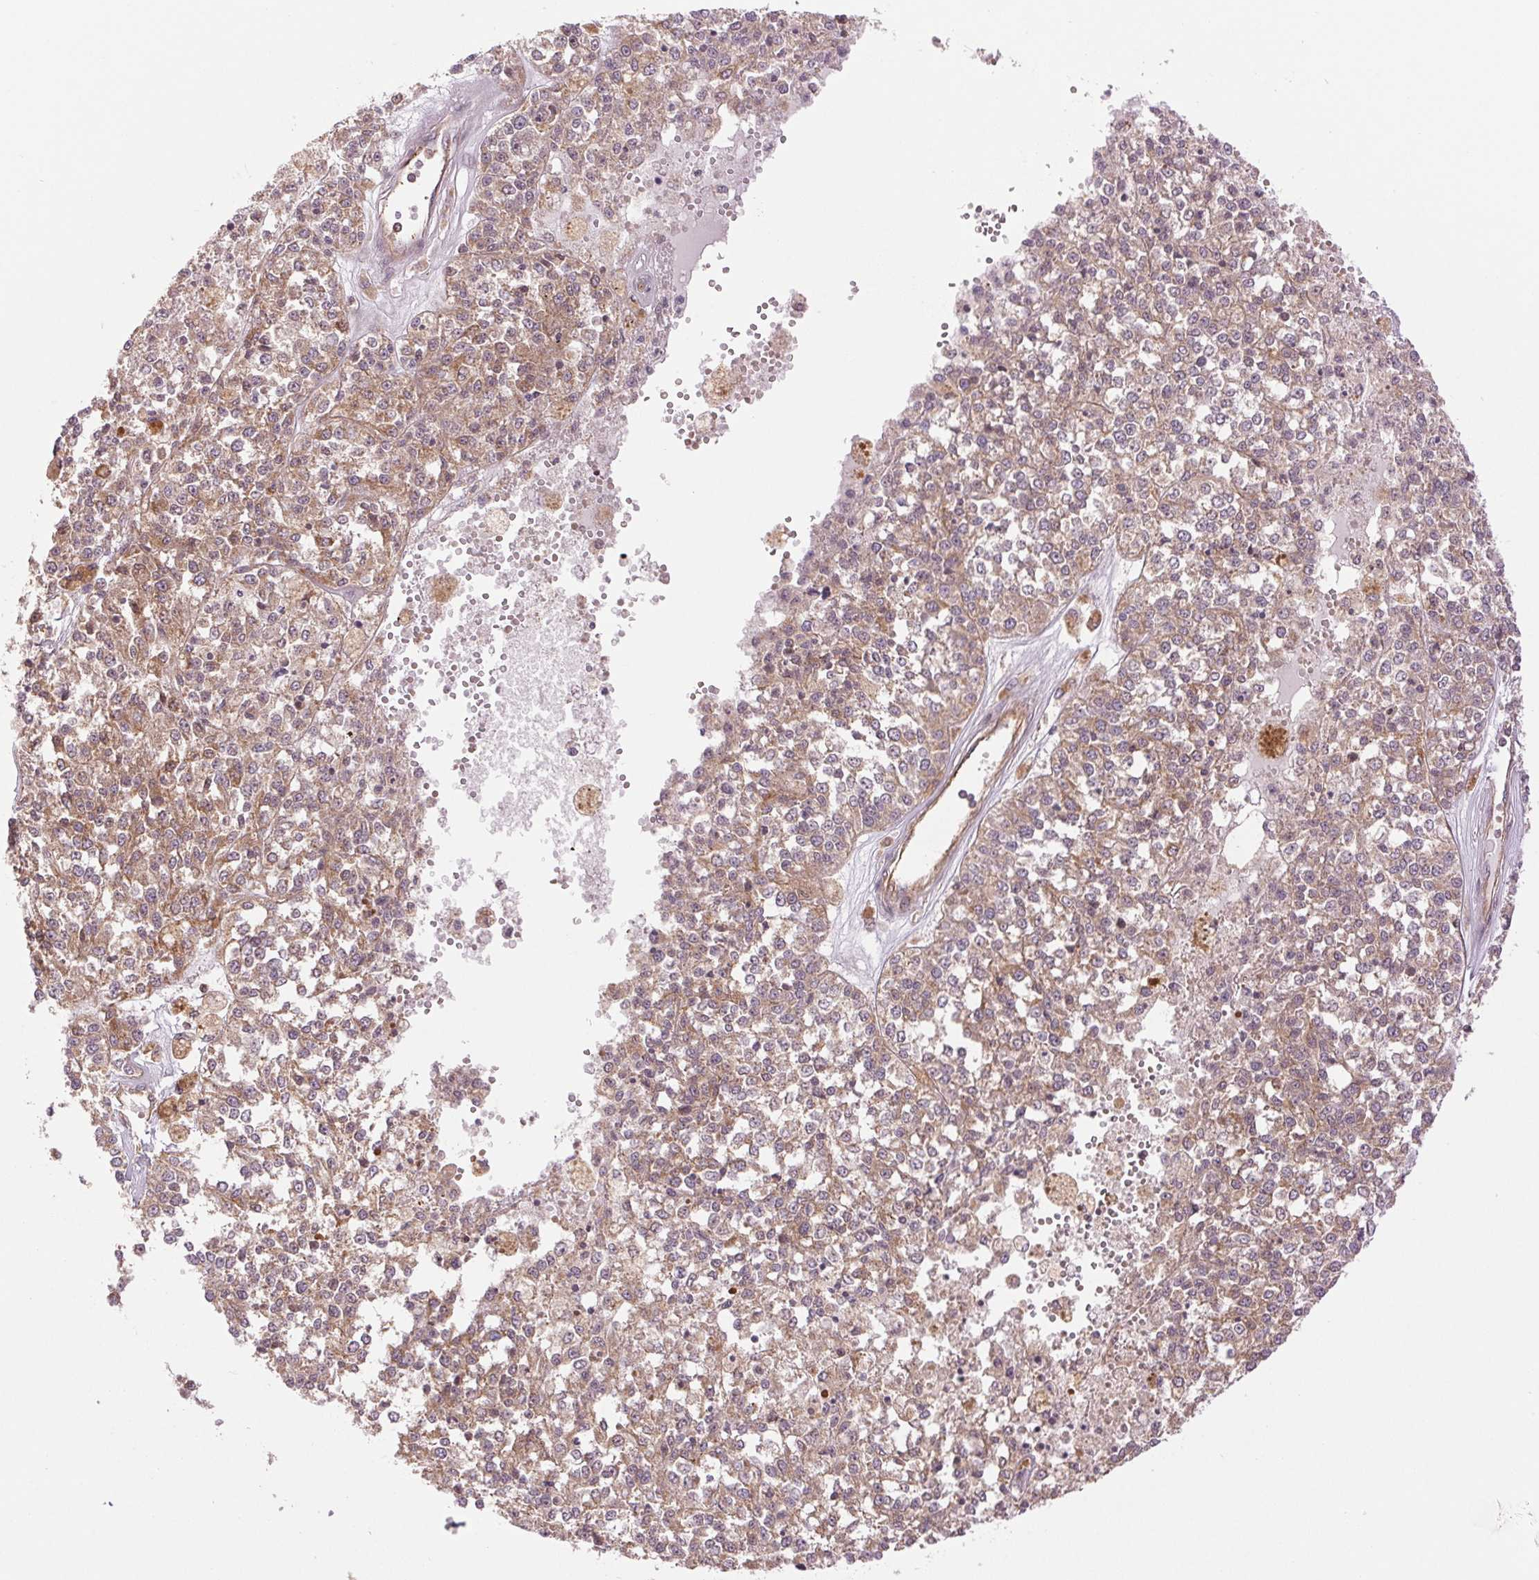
{"staining": {"intensity": "moderate", "quantity": ">75%", "location": "cytoplasmic/membranous"}, "tissue": "melanoma", "cell_type": "Tumor cells", "image_type": "cancer", "snomed": [{"axis": "morphology", "description": "Malignant melanoma, Metastatic site"}, {"axis": "topography", "description": "Lymph node"}], "caption": "Melanoma was stained to show a protein in brown. There is medium levels of moderate cytoplasmic/membranous positivity in about >75% of tumor cells. (Brightfield microscopy of DAB IHC at high magnification).", "gene": "STARD7", "patient": {"sex": "female", "age": 64}}